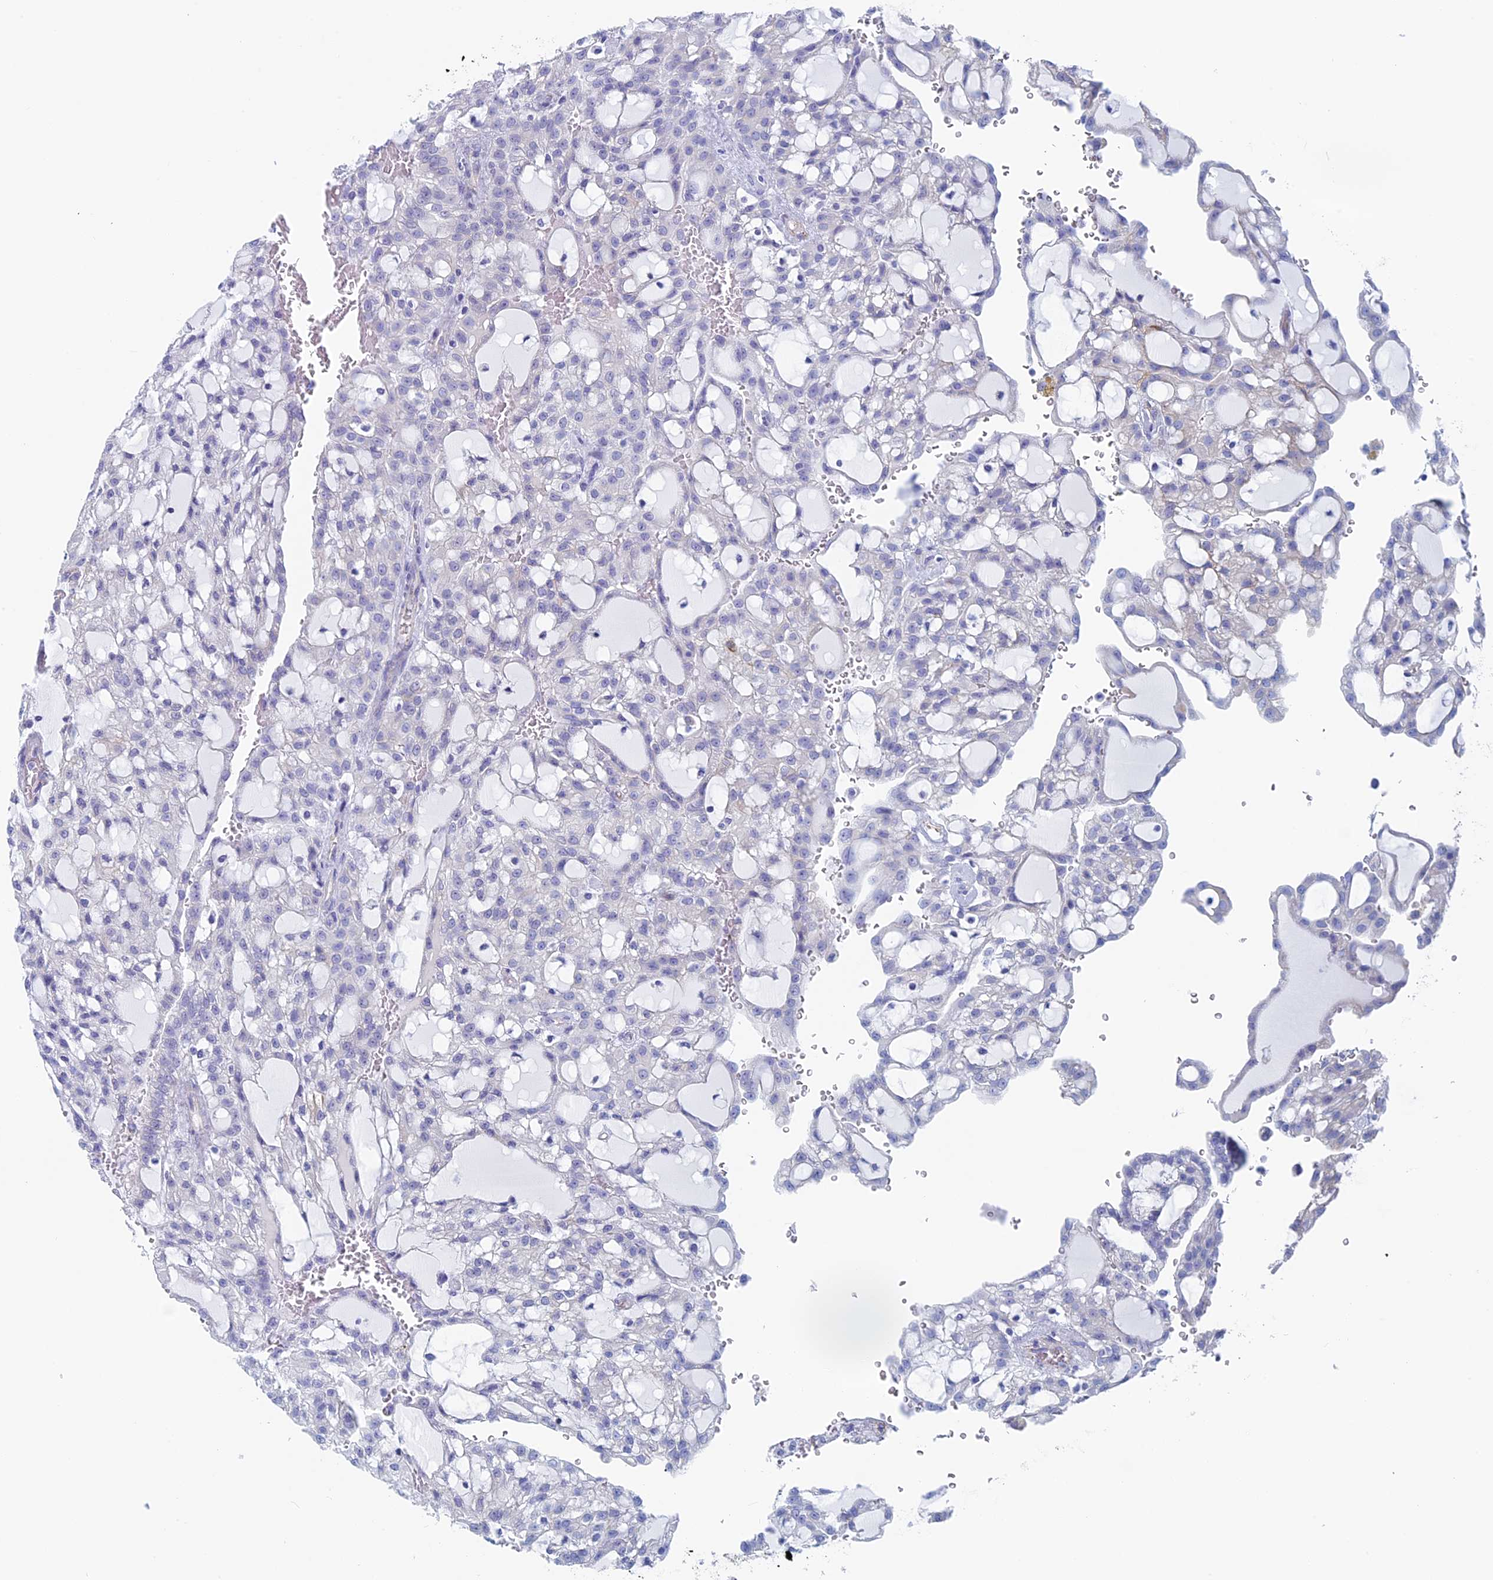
{"staining": {"intensity": "negative", "quantity": "none", "location": "none"}, "tissue": "renal cancer", "cell_type": "Tumor cells", "image_type": "cancer", "snomed": [{"axis": "morphology", "description": "Adenocarcinoma, NOS"}, {"axis": "topography", "description": "Kidney"}], "caption": "IHC image of neoplastic tissue: adenocarcinoma (renal) stained with DAB reveals no significant protein expression in tumor cells.", "gene": "MAGEB6", "patient": {"sex": "male", "age": 63}}